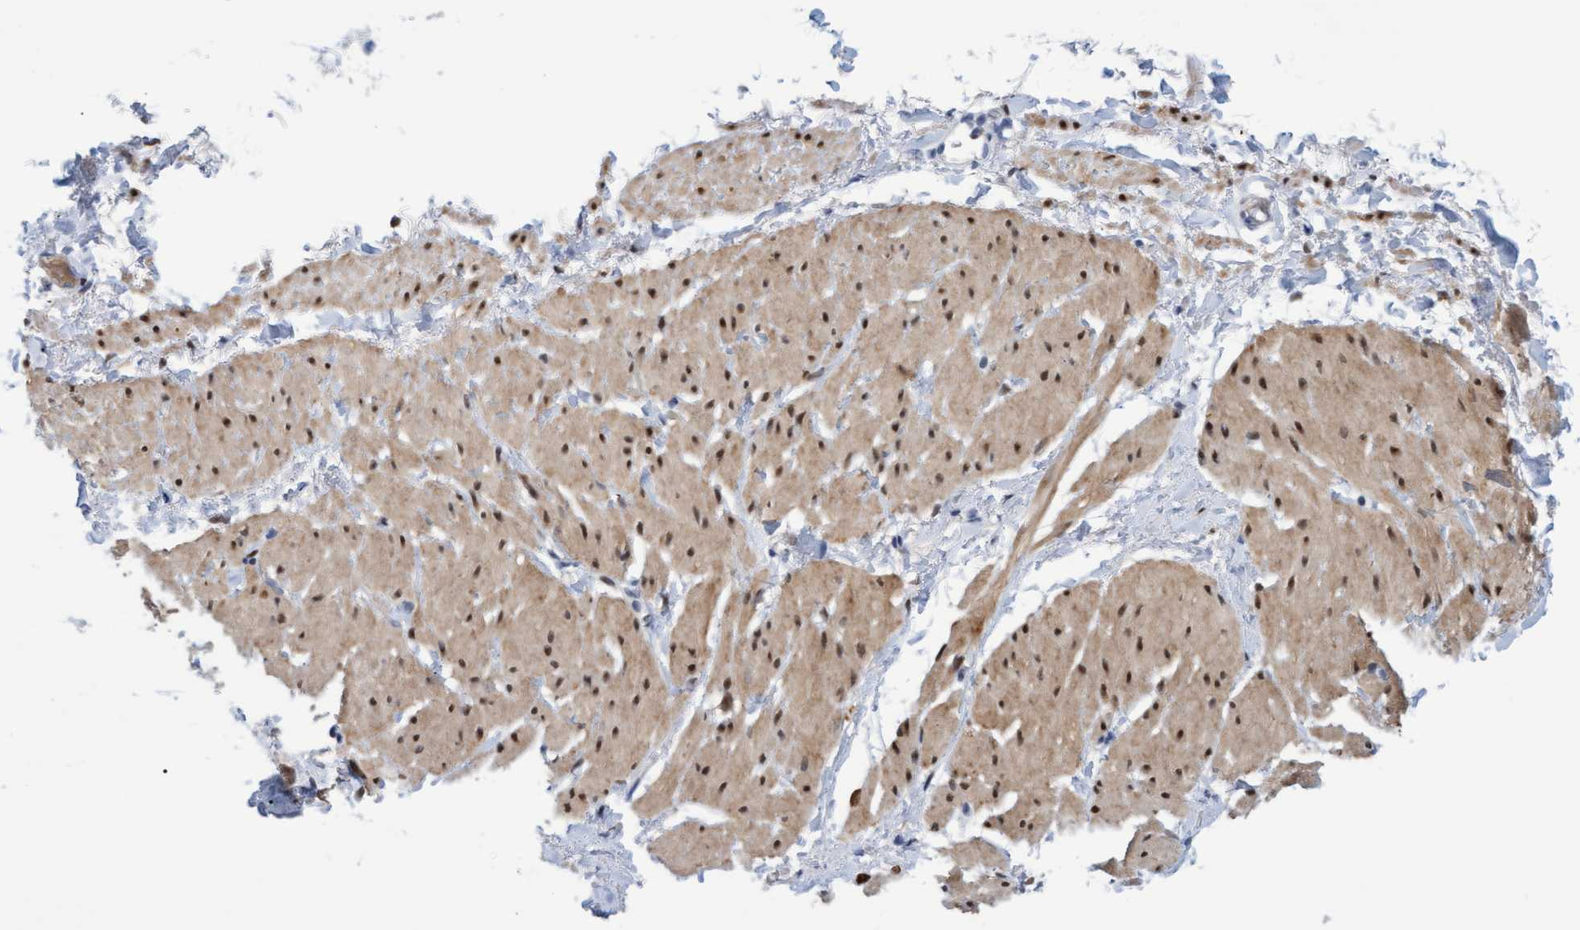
{"staining": {"intensity": "moderate", "quantity": ">75%", "location": "cytoplasmic/membranous,nuclear"}, "tissue": "smooth muscle", "cell_type": "Smooth muscle cells", "image_type": "normal", "snomed": [{"axis": "morphology", "description": "Normal tissue, NOS"}, {"axis": "topography", "description": "Smooth muscle"}], "caption": "Immunohistochemical staining of unremarkable human smooth muscle exhibits moderate cytoplasmic/membranous,nuclear protein positivity in approximately >75% of smooth muscle cells. The staining is performed using DAB (3,3'-diaminobenzidine) brown chromogen to label protein expression. The nuclei are counter-stained blue using hematoxylin.", "gene": "PINX1", "patient": {"sex": "male", "age": 16}}